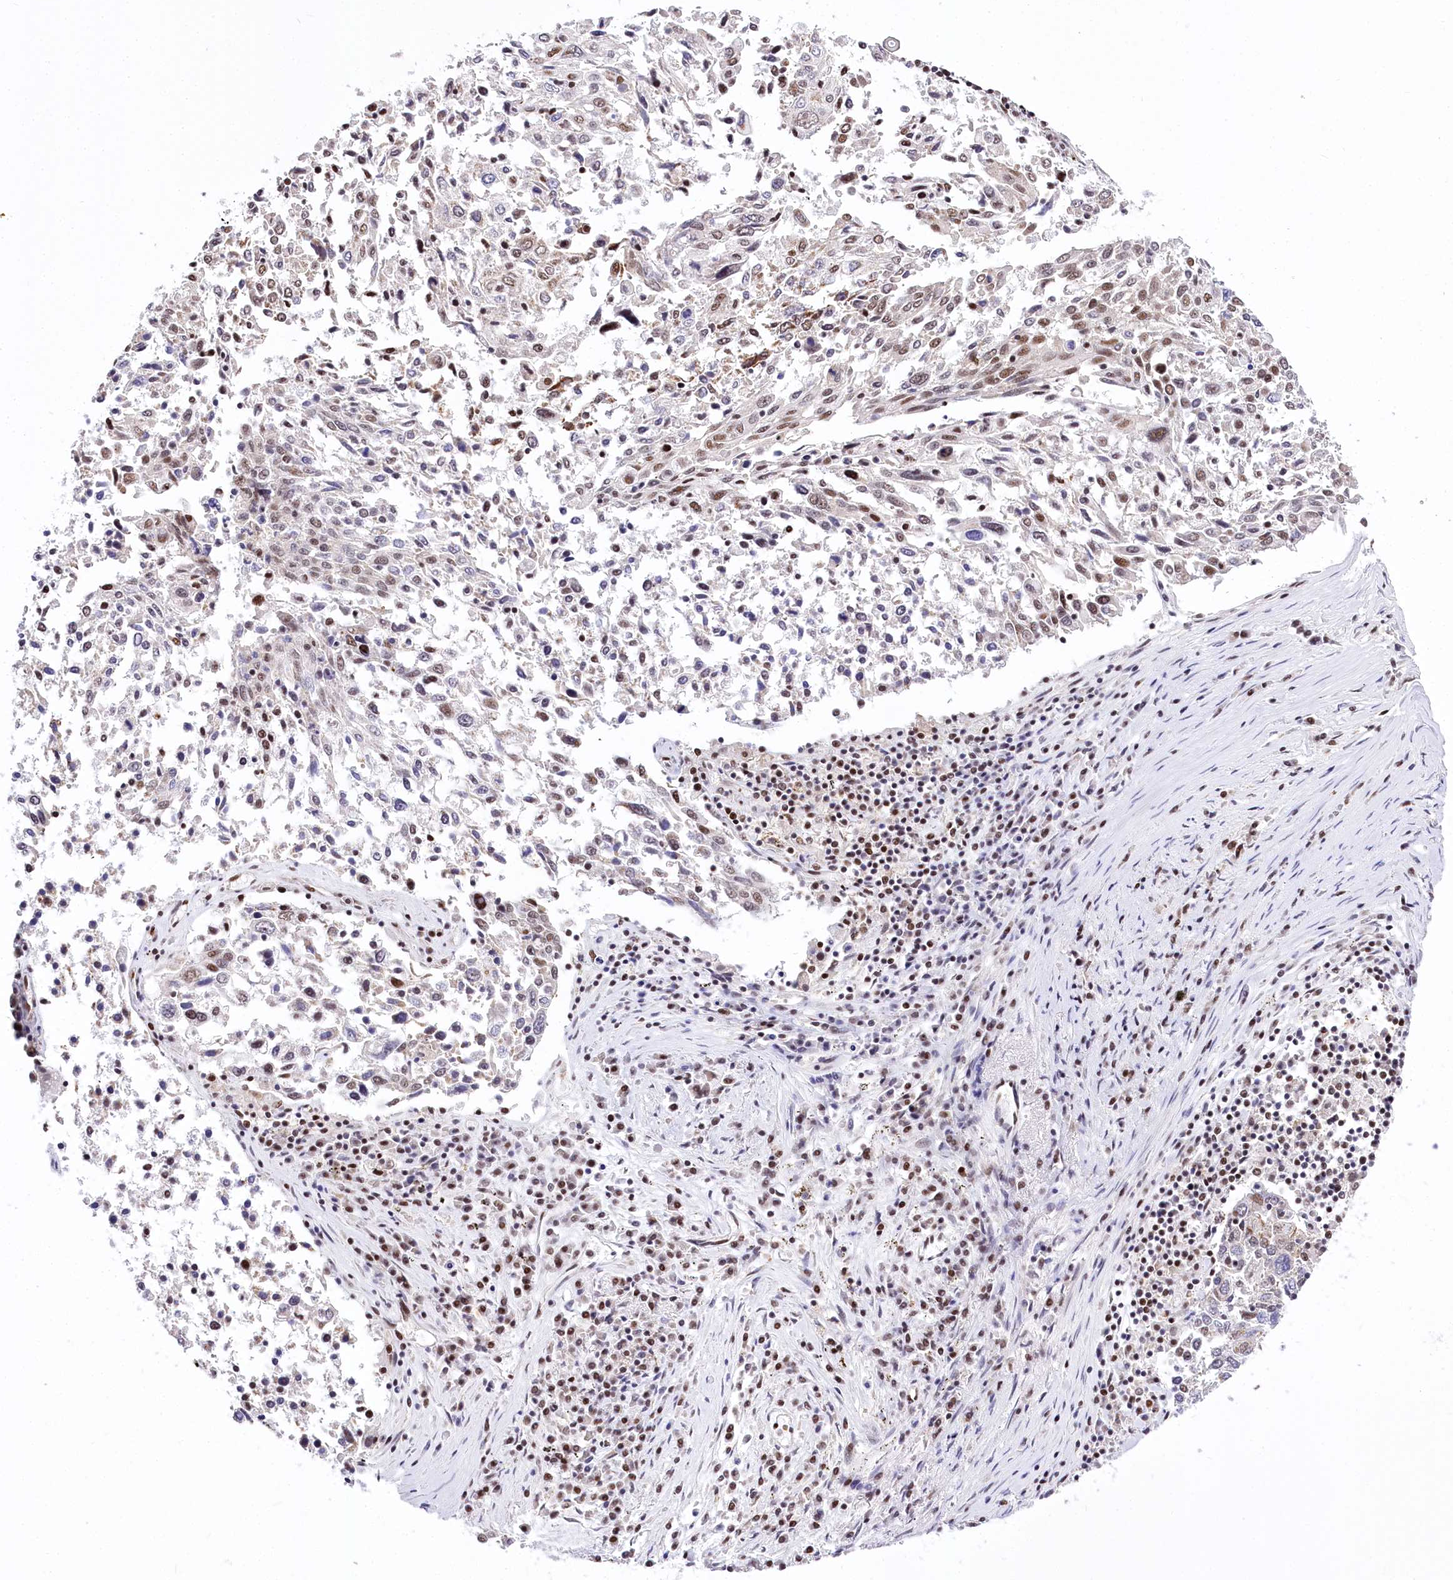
{"staining": {"intensity": "moderate", "quantity": "<25%", "location": "nuclear"}, "tissue": "lung cancer", "cell_type": "Tumor cells", "image_type": "cancer", "snomed": [{"axis": "morphology", "description": "Squamous cell carcinoma, NOS"}, {"axis": "topography", "description": "Lung"}], "caption": "Immunohistochemical staining of human squamous cell carcinoma (lung) displays moderate nuclear protein staining in approximately <25% of tumor cells.", "gene": "POU4F3", "patient": {"sex": "male", "age": 65}}